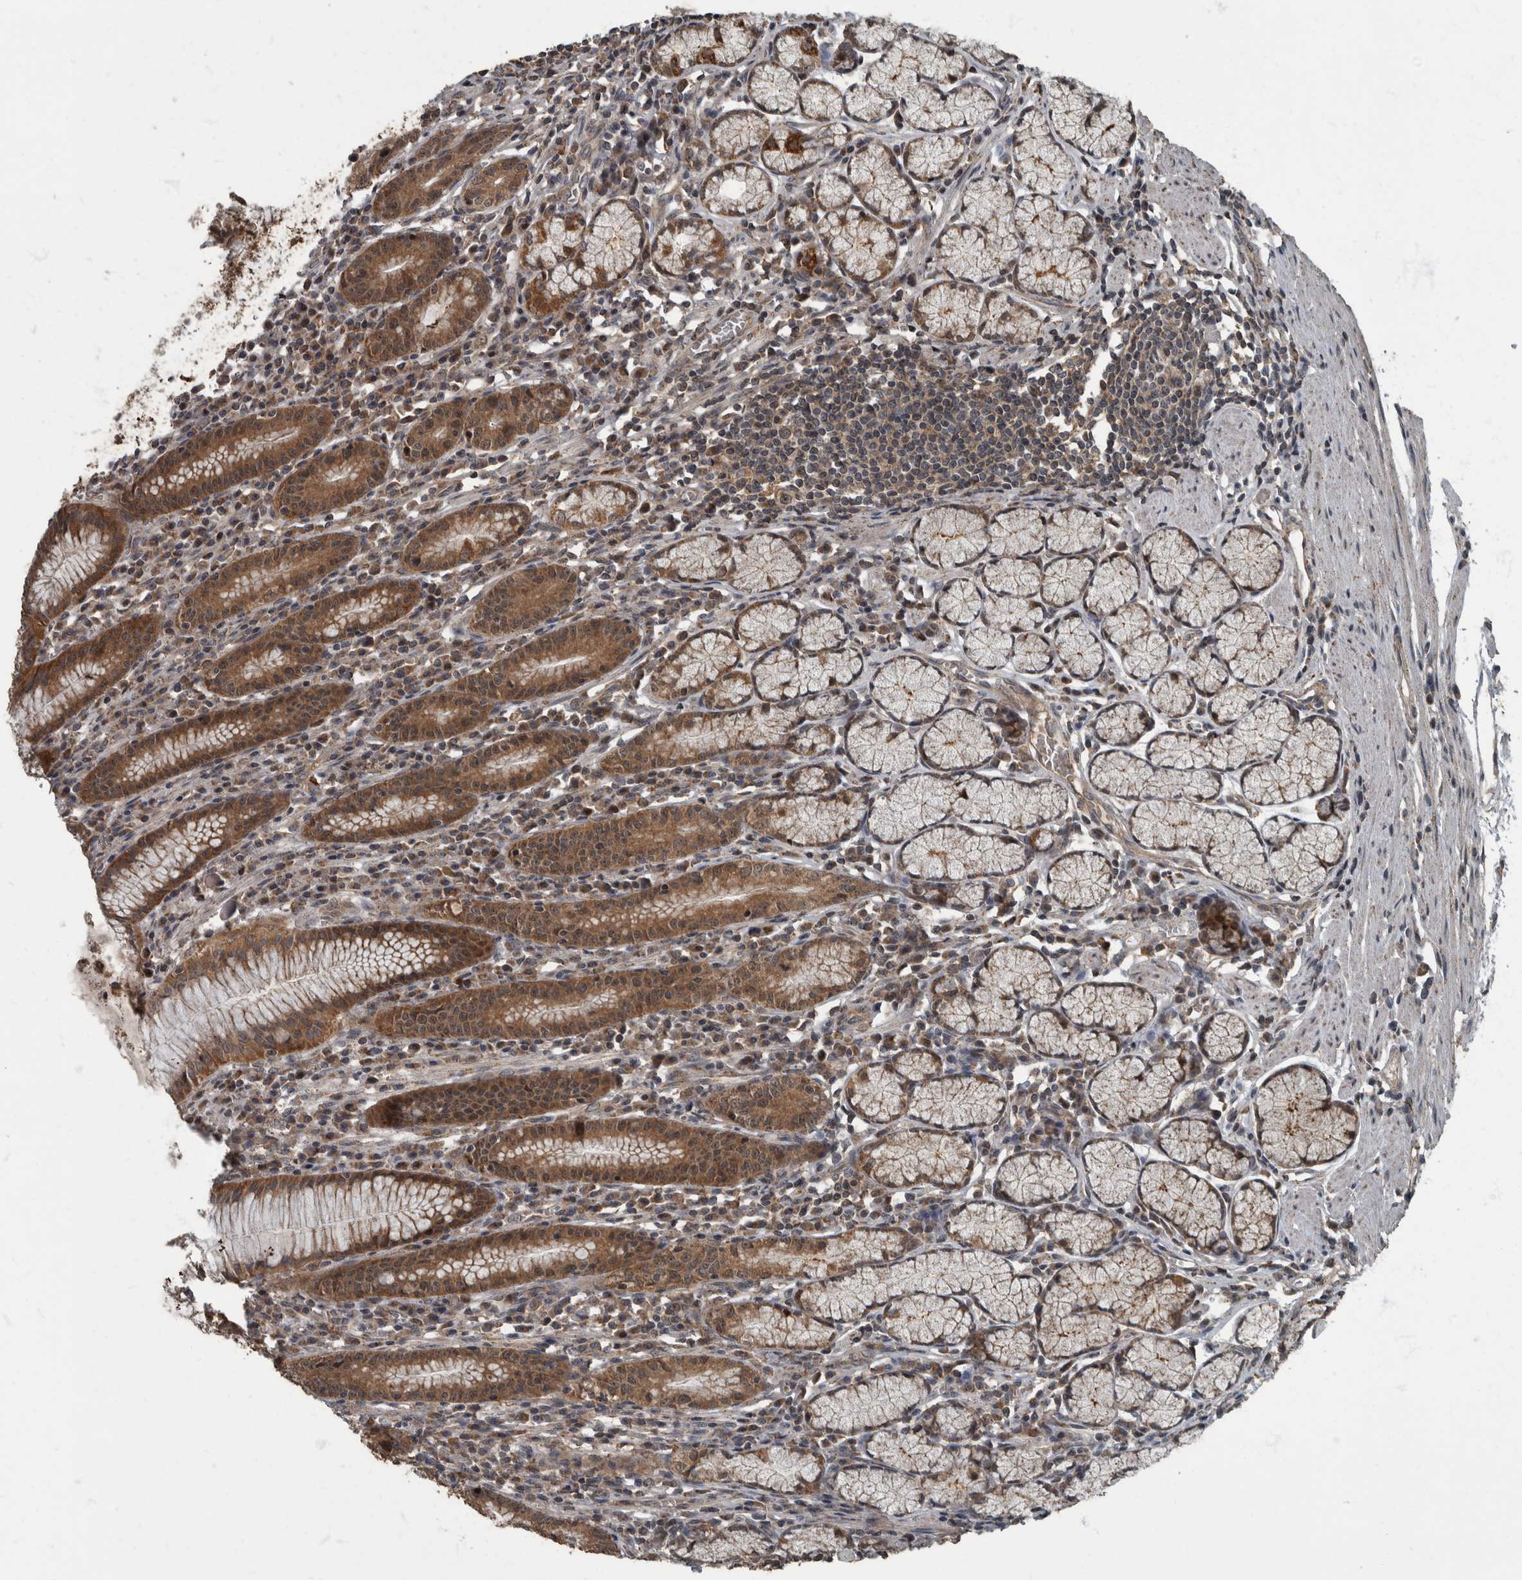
{"staining": {"intensity": "strong", "quantity": ">75%", "location": "cytoplasmic/membranous"}, "tissue": "stomach", "cell_type": "Glandular cells", "image_type": "normal", "snomed": [{"axis": "morphology", "description": "Normal tissue, NOS"}, {"axis": "topography", "description": "Stomach"}], "caption": "Strong cytoplasmic/membranous expression is appreciated in approximately >75% of glandular cells in unremarkable stomach.", "gene": "RABGGTB", "patient": {"sex": "male", "age": 55}}